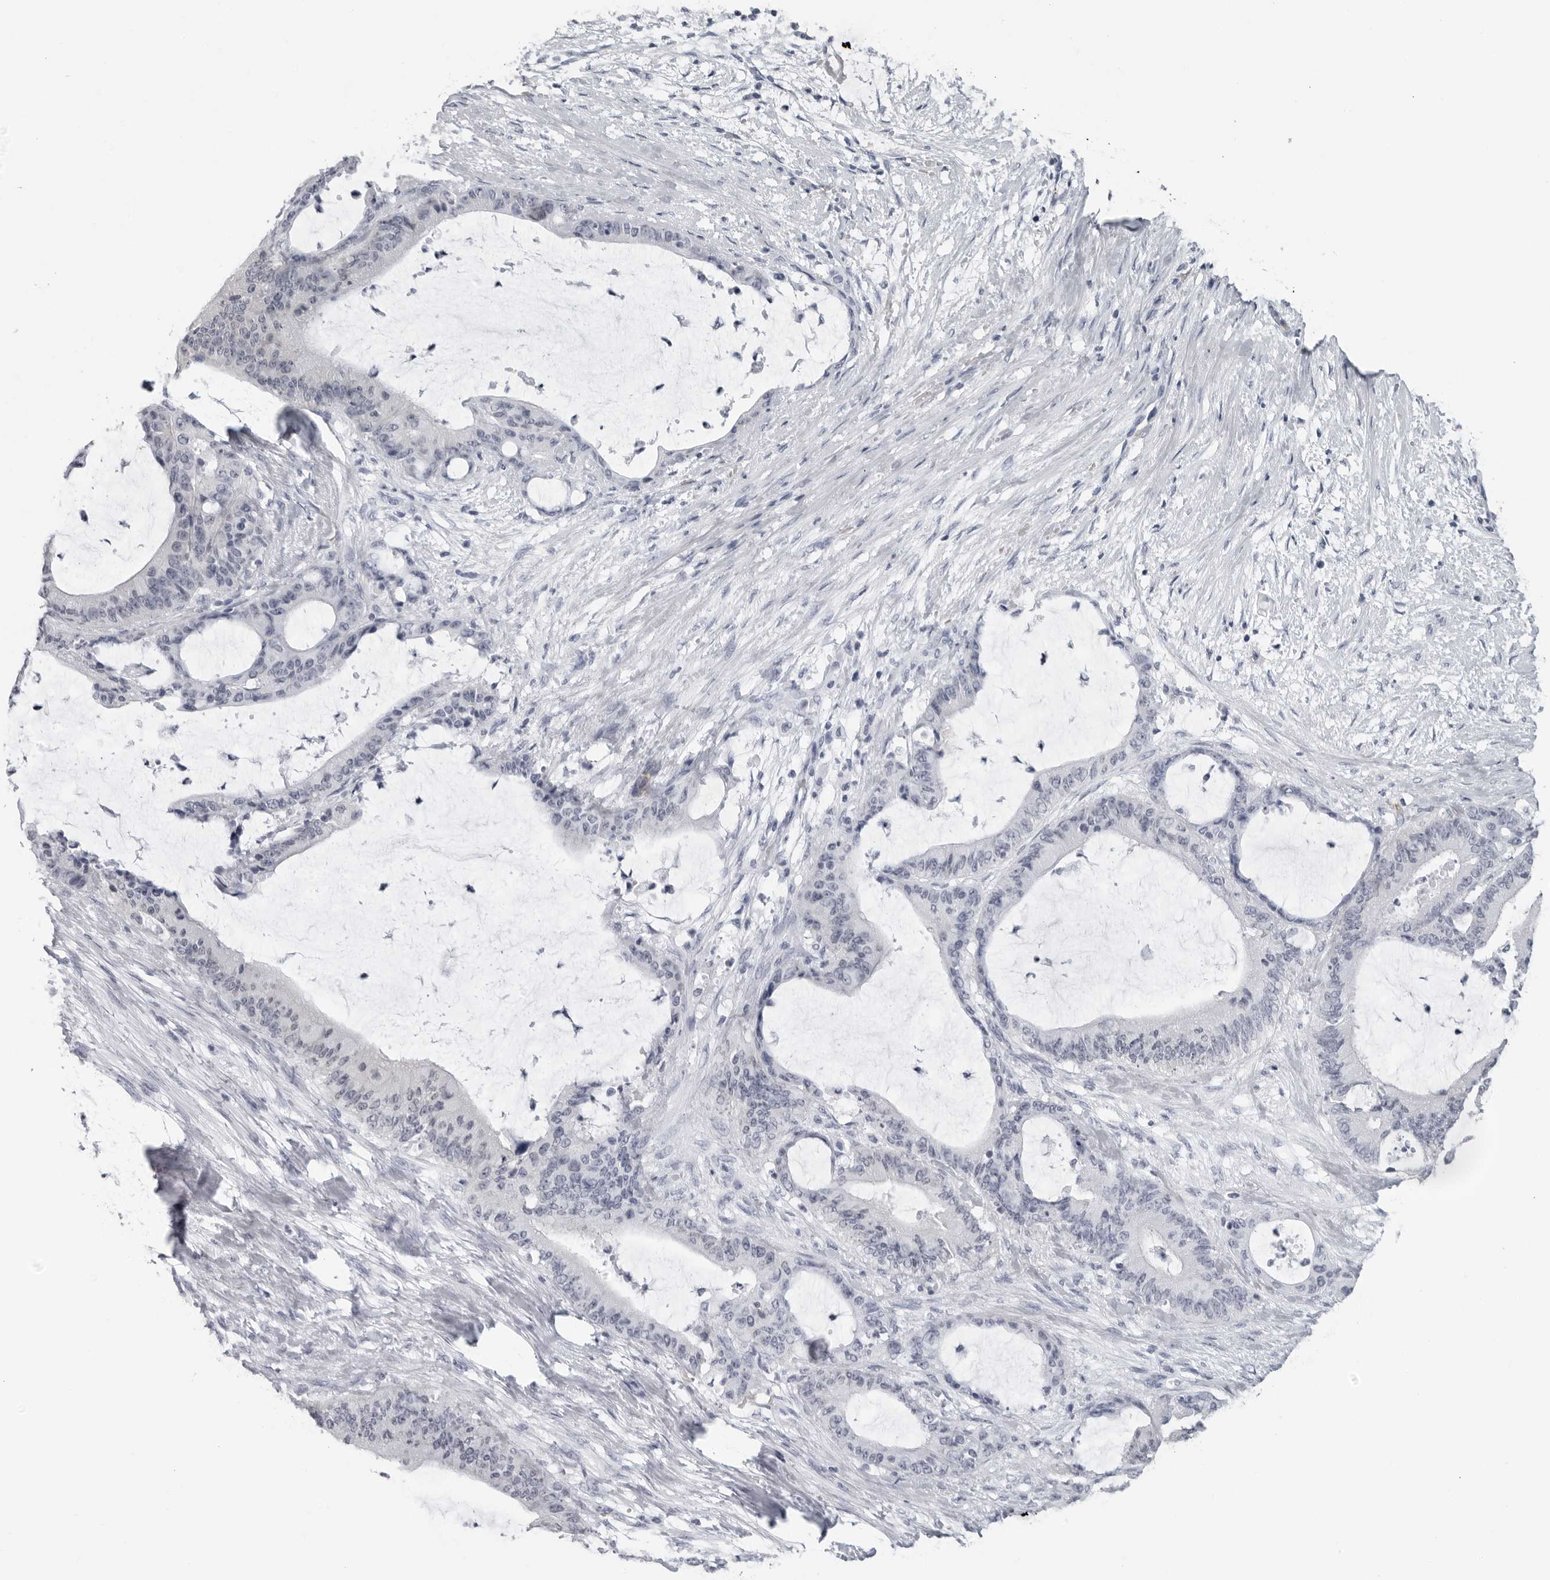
{"staining": {"intensity": "negative", "quantity": "none", "location": "none"}, "tissue": "liver cancer", "cell_type": "Tumor cells", "image_type": "cancer", "snomed": [{"axis": "morphology", "description": "Cholangiocarcinoma"}, {"axis": "topography", "description": "Liver"}], "caption": "Immunohistochemical staining of human liver cholangiocarcinoma reveals no significant positivity in tumor cells.", "gene": "EPB41", "patient": {"sex": "female", "age": 73}}